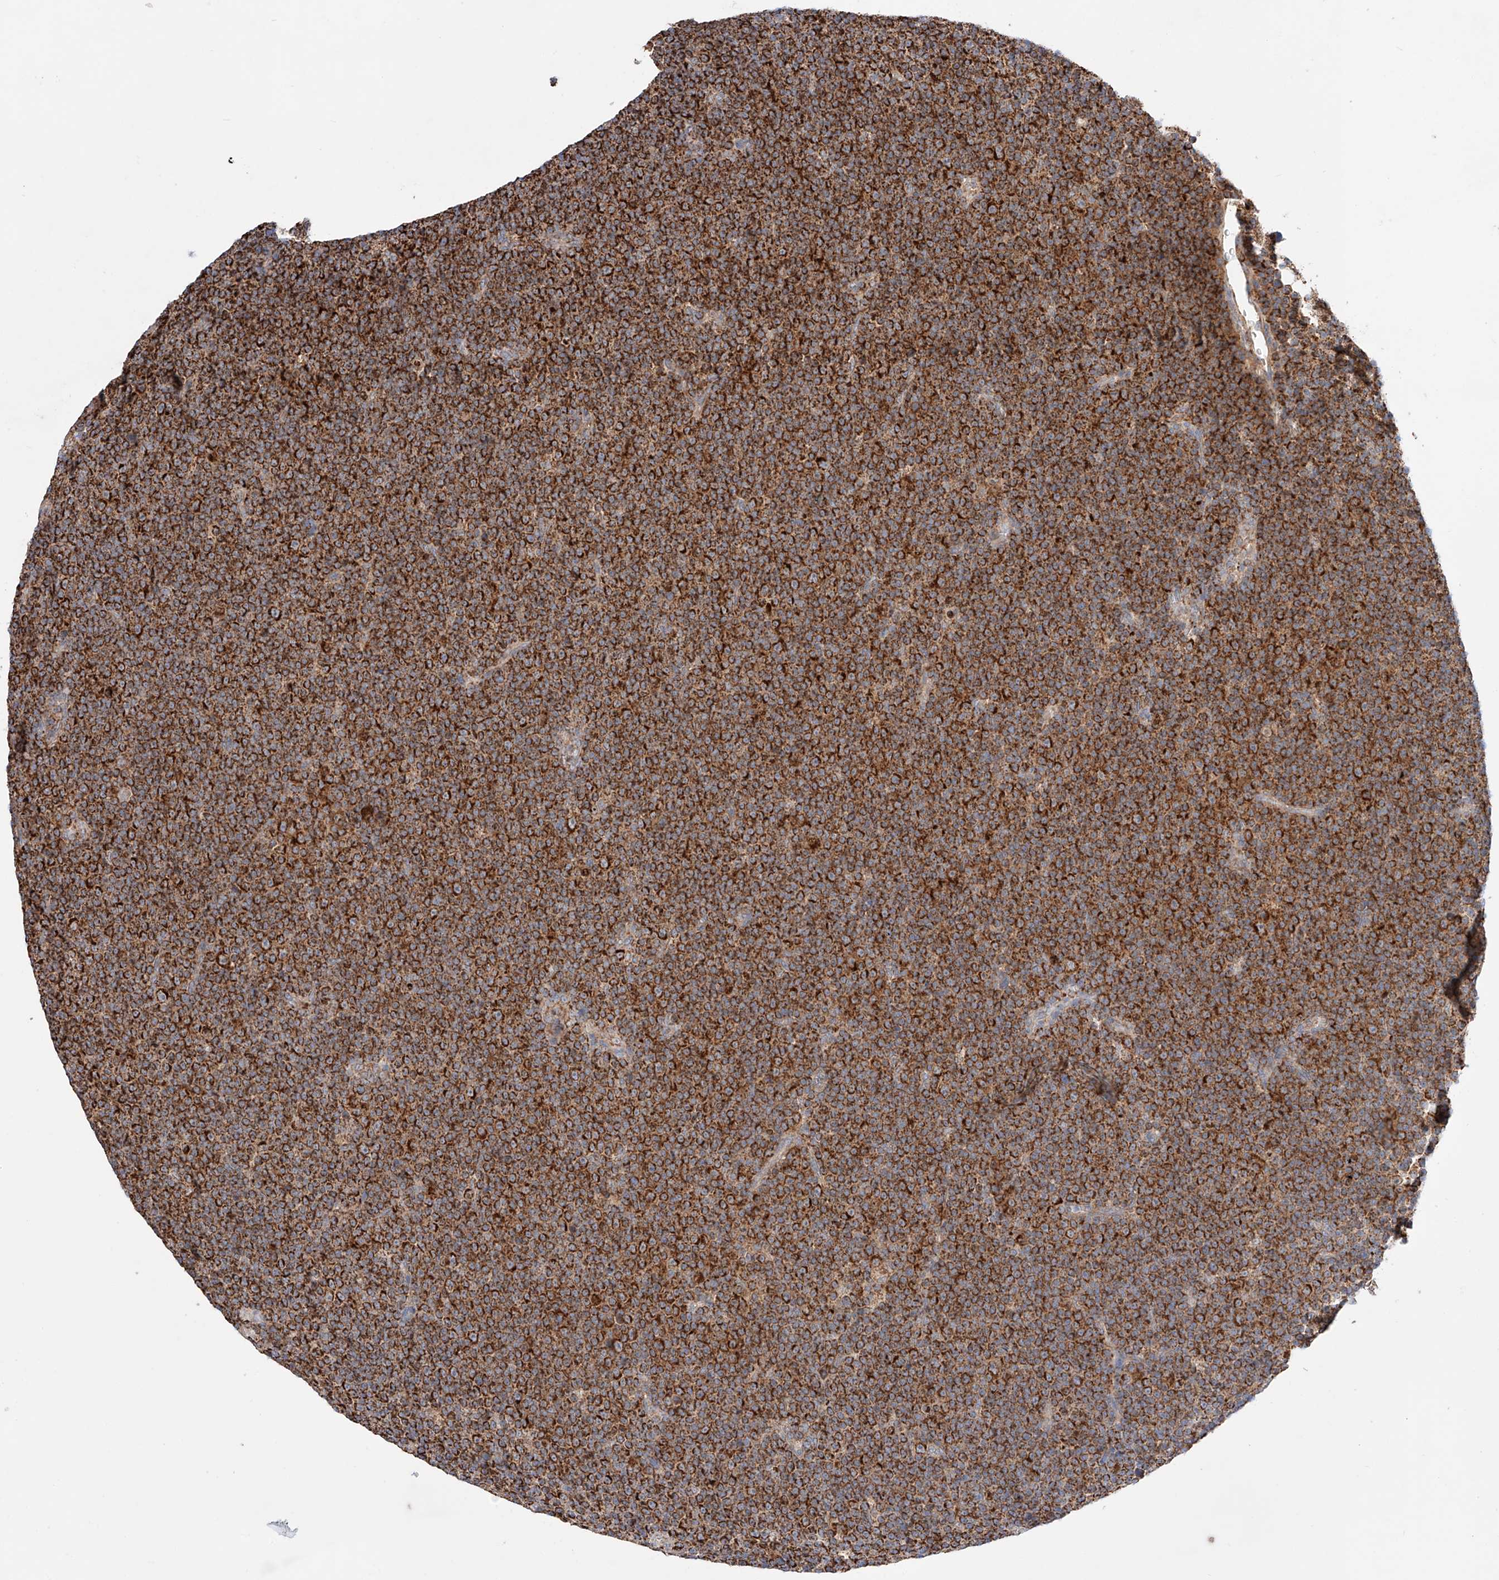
{"staining": {"intensity": "strong", "quantity": ">75%", "location": "cytoplasmic/membranous"}, "tissue": "lymphoma", "cell_type": "Tumor cells", "image_type": "cancer", "snomed": [{"axis": "morphology", "description": "Malignant lymphoma, non-Hodgkin's type, Low grade"}, {"axis": "topography", "description": "Lymph node"}], "caption": "Lymphoma tissue reveals strong cytoplasmic/membranous positivity in approximately >75% of tumor cells (DAB IHC, brown staining for protein, blue staining for nuclei).", "gene": "KTI12", "patient": {"sex": "female", "age": 67}}